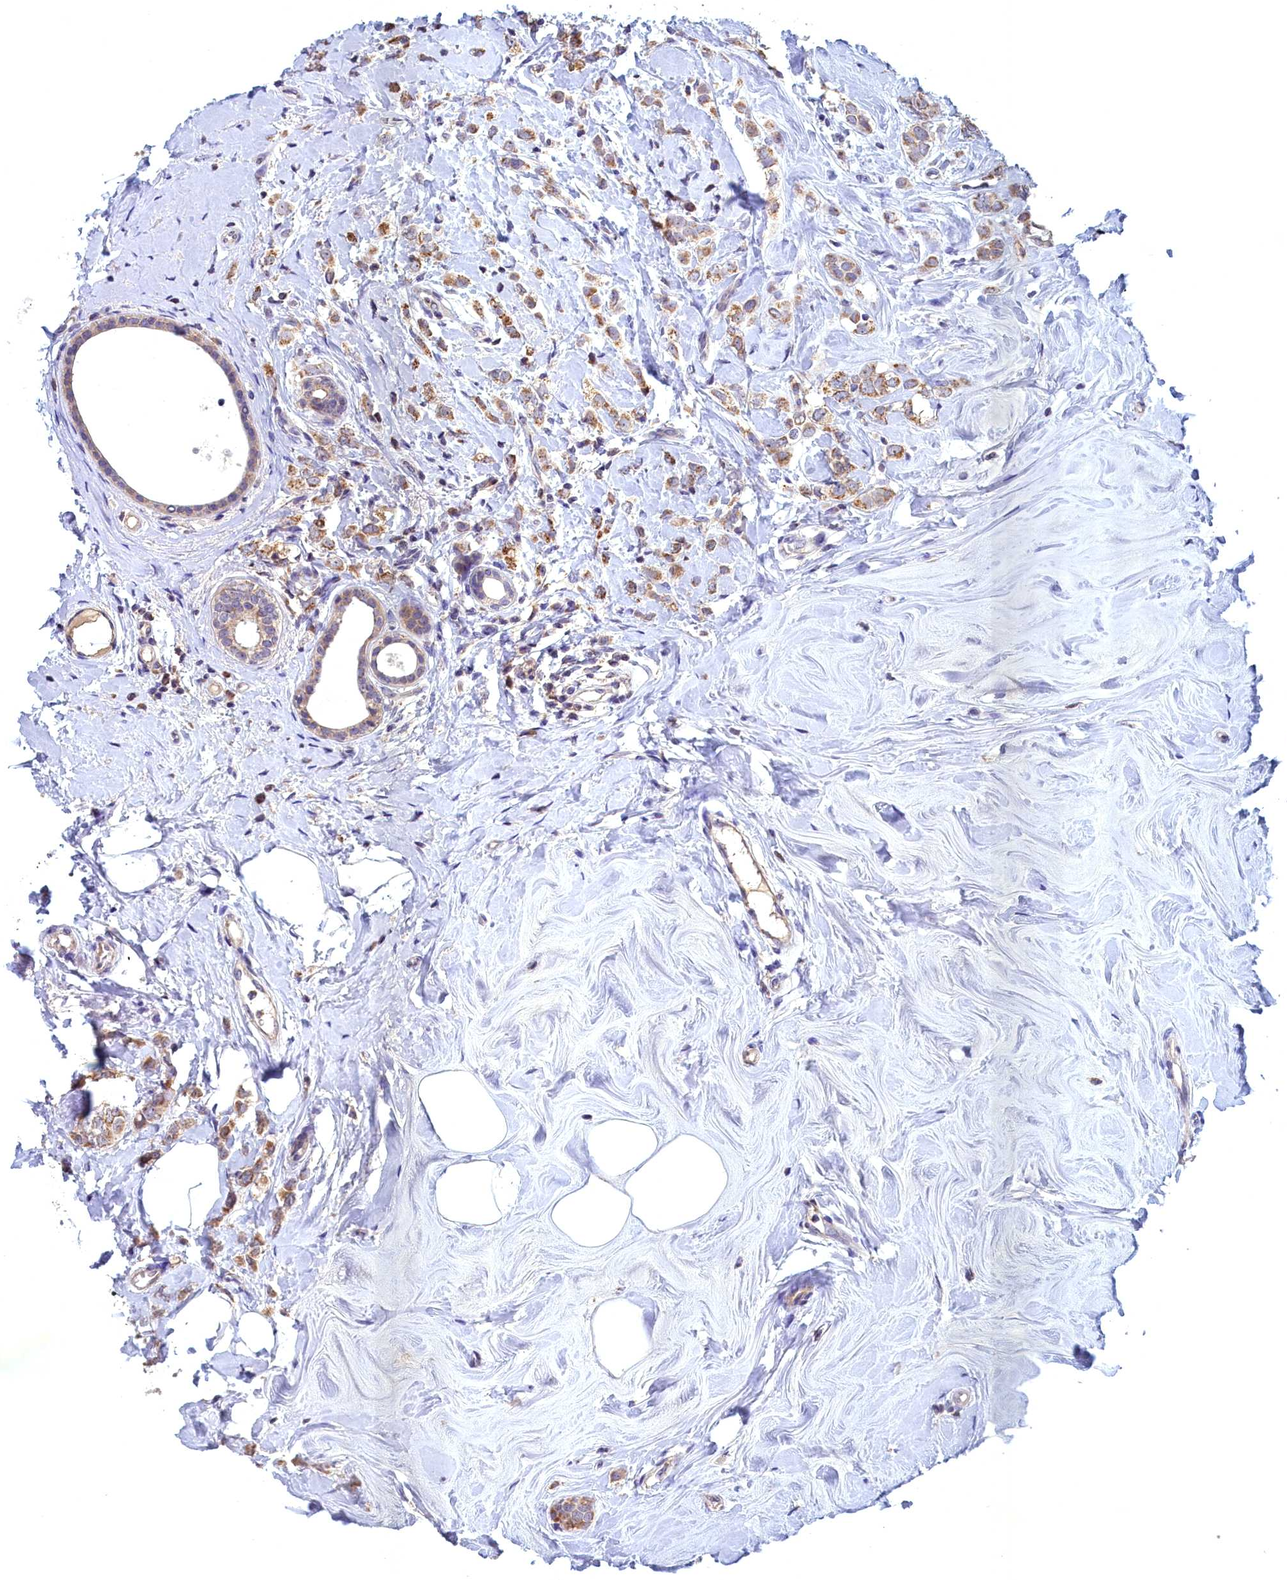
{"staining": {"intensity": "moderate", "quantity": ">75%", "location": "cytoplasmic/membranous"}, "tissue": "breast cancer", "cell_type": "Tumor cells", "image_type": "cancer", "snomed": [{"axis": "morphology", "description": "Lobular carcinoma"}, {"axis": "topography", "description": "Breast"}], "caption": "Immunohistochemical staining of breast cancer demonstrates moderate cytoplasmic/membranous protein staining in about >75% of tumor cells. (IHC, brightfield microscopy, high magnification).", "gene": "EPB41L4B", "patient": {"sex": "female", "age": 47}}